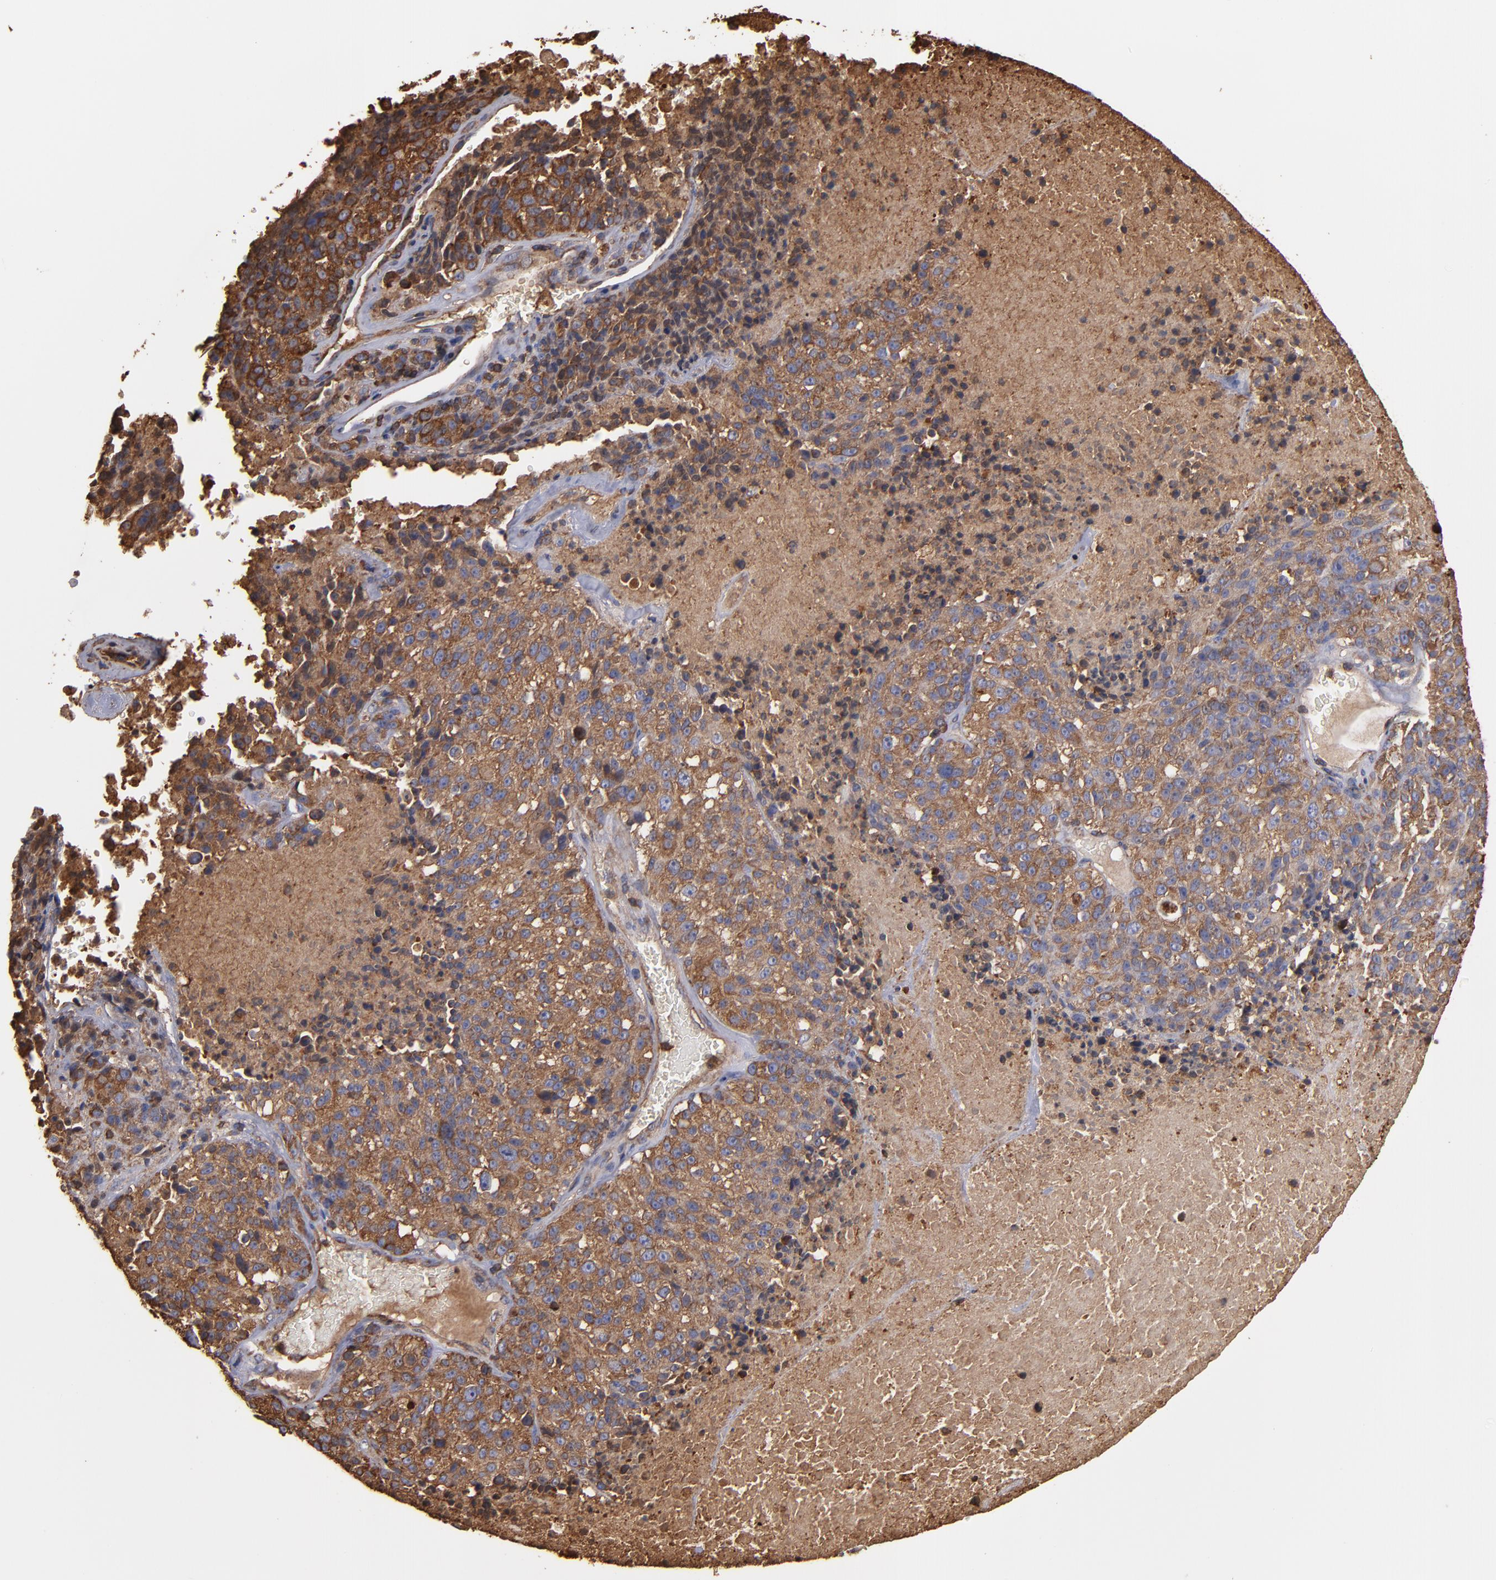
{"staining": {"intensity": "moderate", "quantity": ">75%", "location": "cytoplasmic/membranous"}, "tissue": "melanoma", "cell_type": "Tumor cells", "image_type": "cancer", "snomed": [{"axis": "morphology", "description": "Malignant melanoma, Metastatic site"}, {"axis": "topography", "description": "Cerebral cortex"}], "caption": "Melanoma stained with IHC shows moderate cytoplasmic/membranous positivity in about >75% of tumor cells. (brown staining indicates protein expression, while blue staining denotes nuclei).", "gene": "ACTN4", "patient": {"sex": "female", "age": 52}}